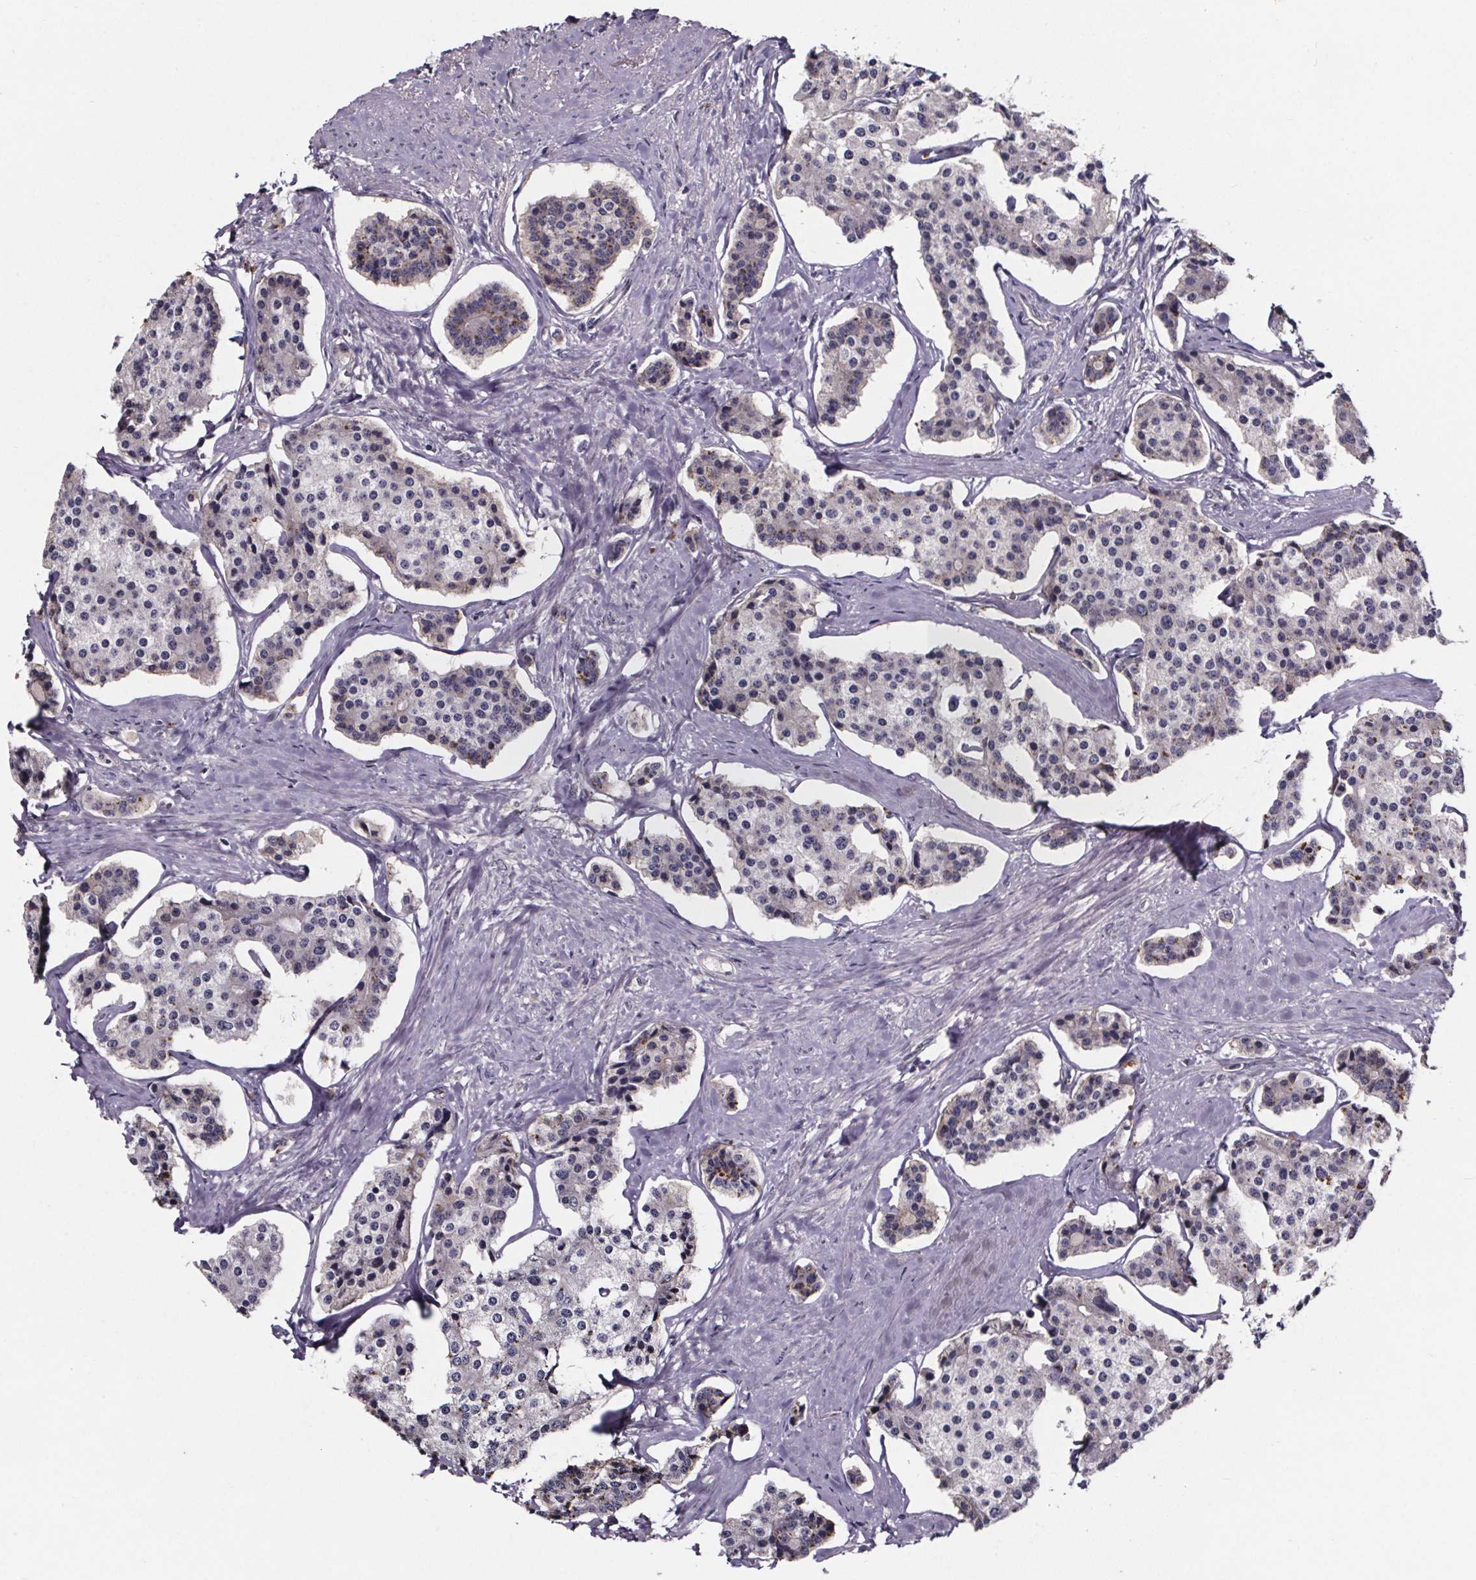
{"staining": {"intensity": "moderate", "quantity": "<25%", "location": "cytoplasmic/membranous"}, "tissue": "carcinoid", "cell_type": "Tumor cells", "image_type": "cancer", "snomed": [{"axis": "morphology", "description": "Carcinoid, malignant, NOS"}, {"axis": "topography", "description": "Small intestine"}], "caption": "Moderate cytoplasmic/membranous protein expression is seen in about <25% of tumor cells in carcinoid. (Stains: DAB in brown, nuclei in blue, Microscopy: brightfield microscopy at high magnification).", "gene": "NPHP4", "patient": {"sex": "female", "age": 65}}